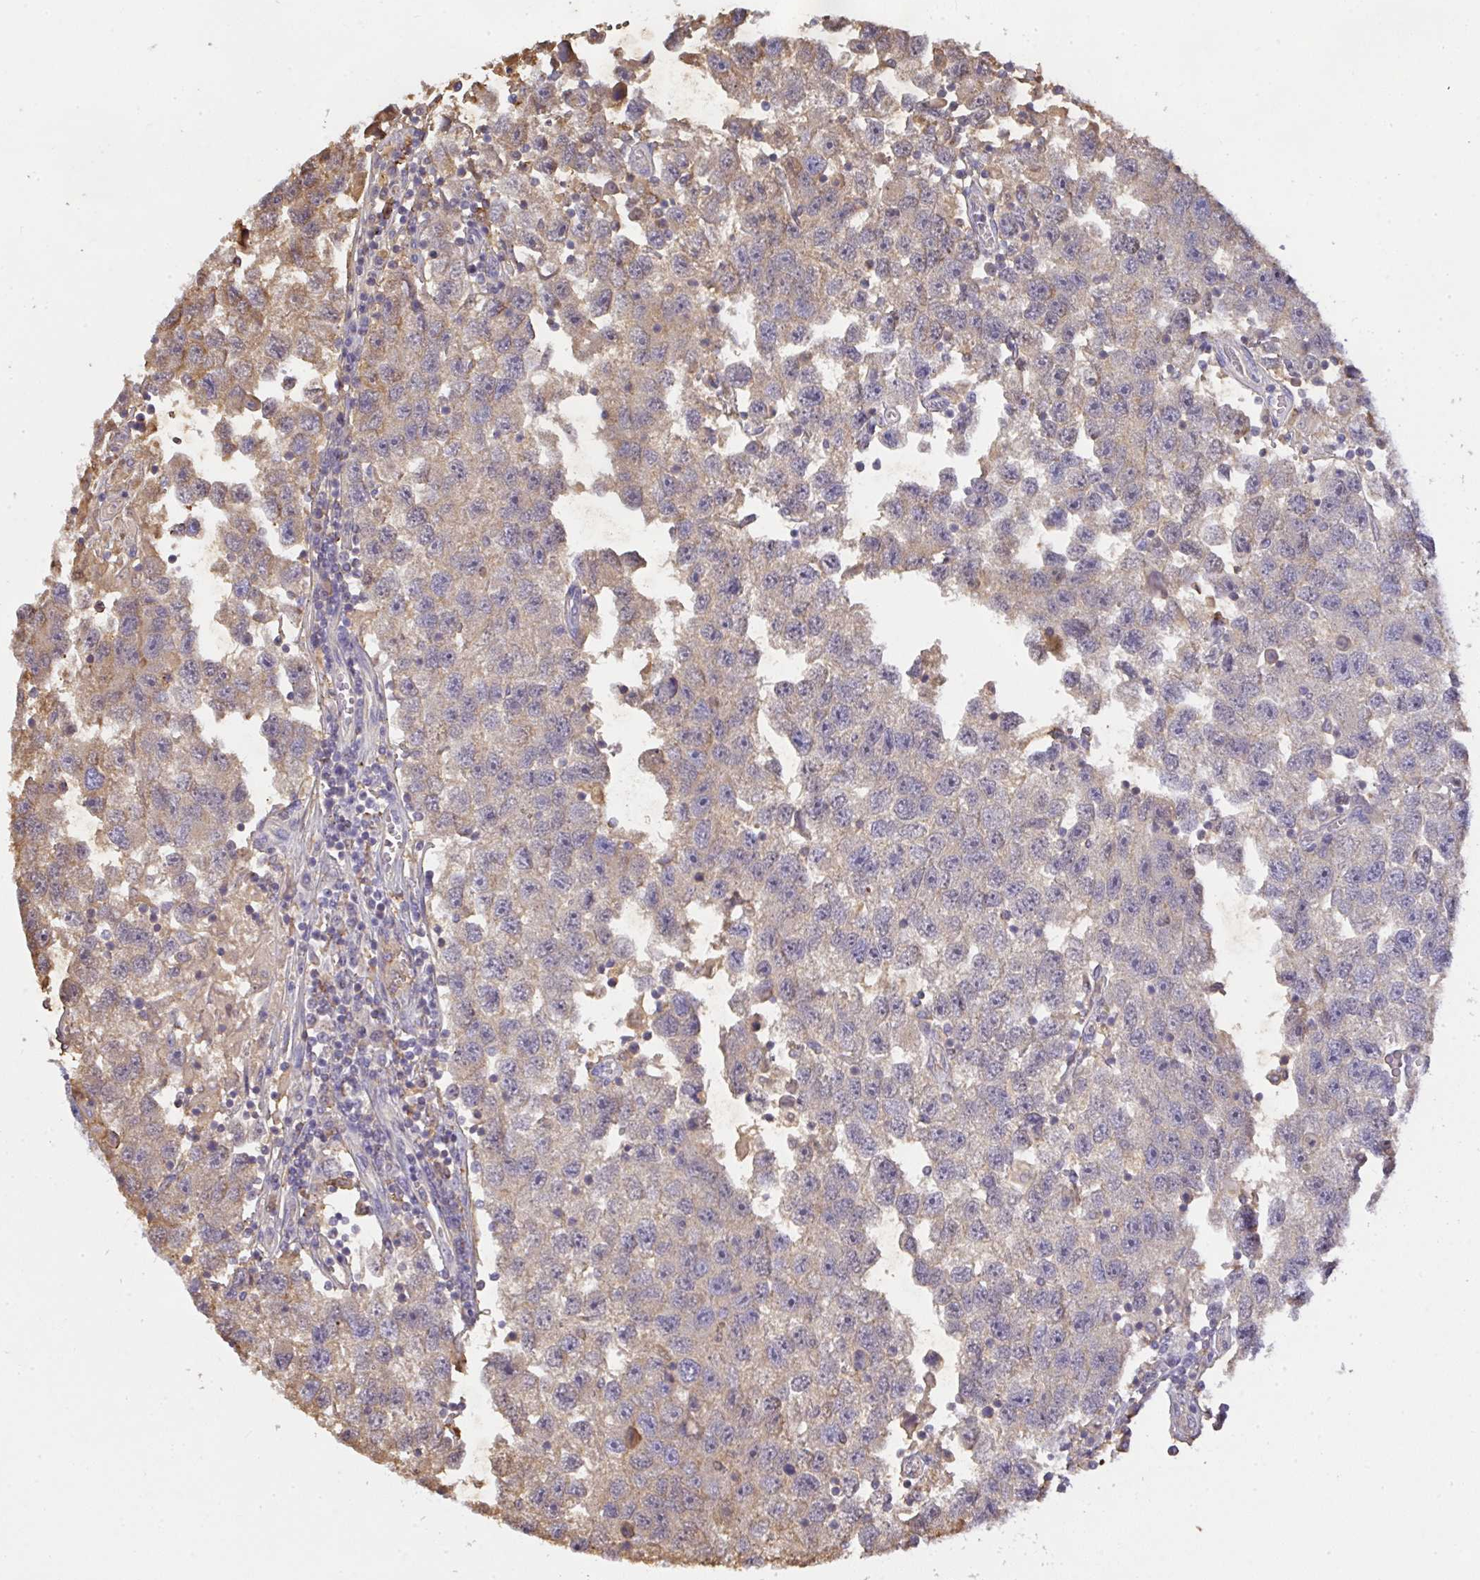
{"staining": {"intensity": "weak", "quantity": "<25%", "location": "cytoplasmic/membranous"}, "tissue": "testis cancer", "cell_type": "Tumor cells", "image_type": "cancer", "snomed": [{"axis": "morphology", "description": "Seminoma, NOS"}, {"axis": "topography", "description": "Testis"}], "caption": "Immunohistochemical staining of human testis cancer (seminoma) shows no significant staining in tumor cells.", "gene": "SMYD5", "patient": {"sex": "male", "age": 26}}